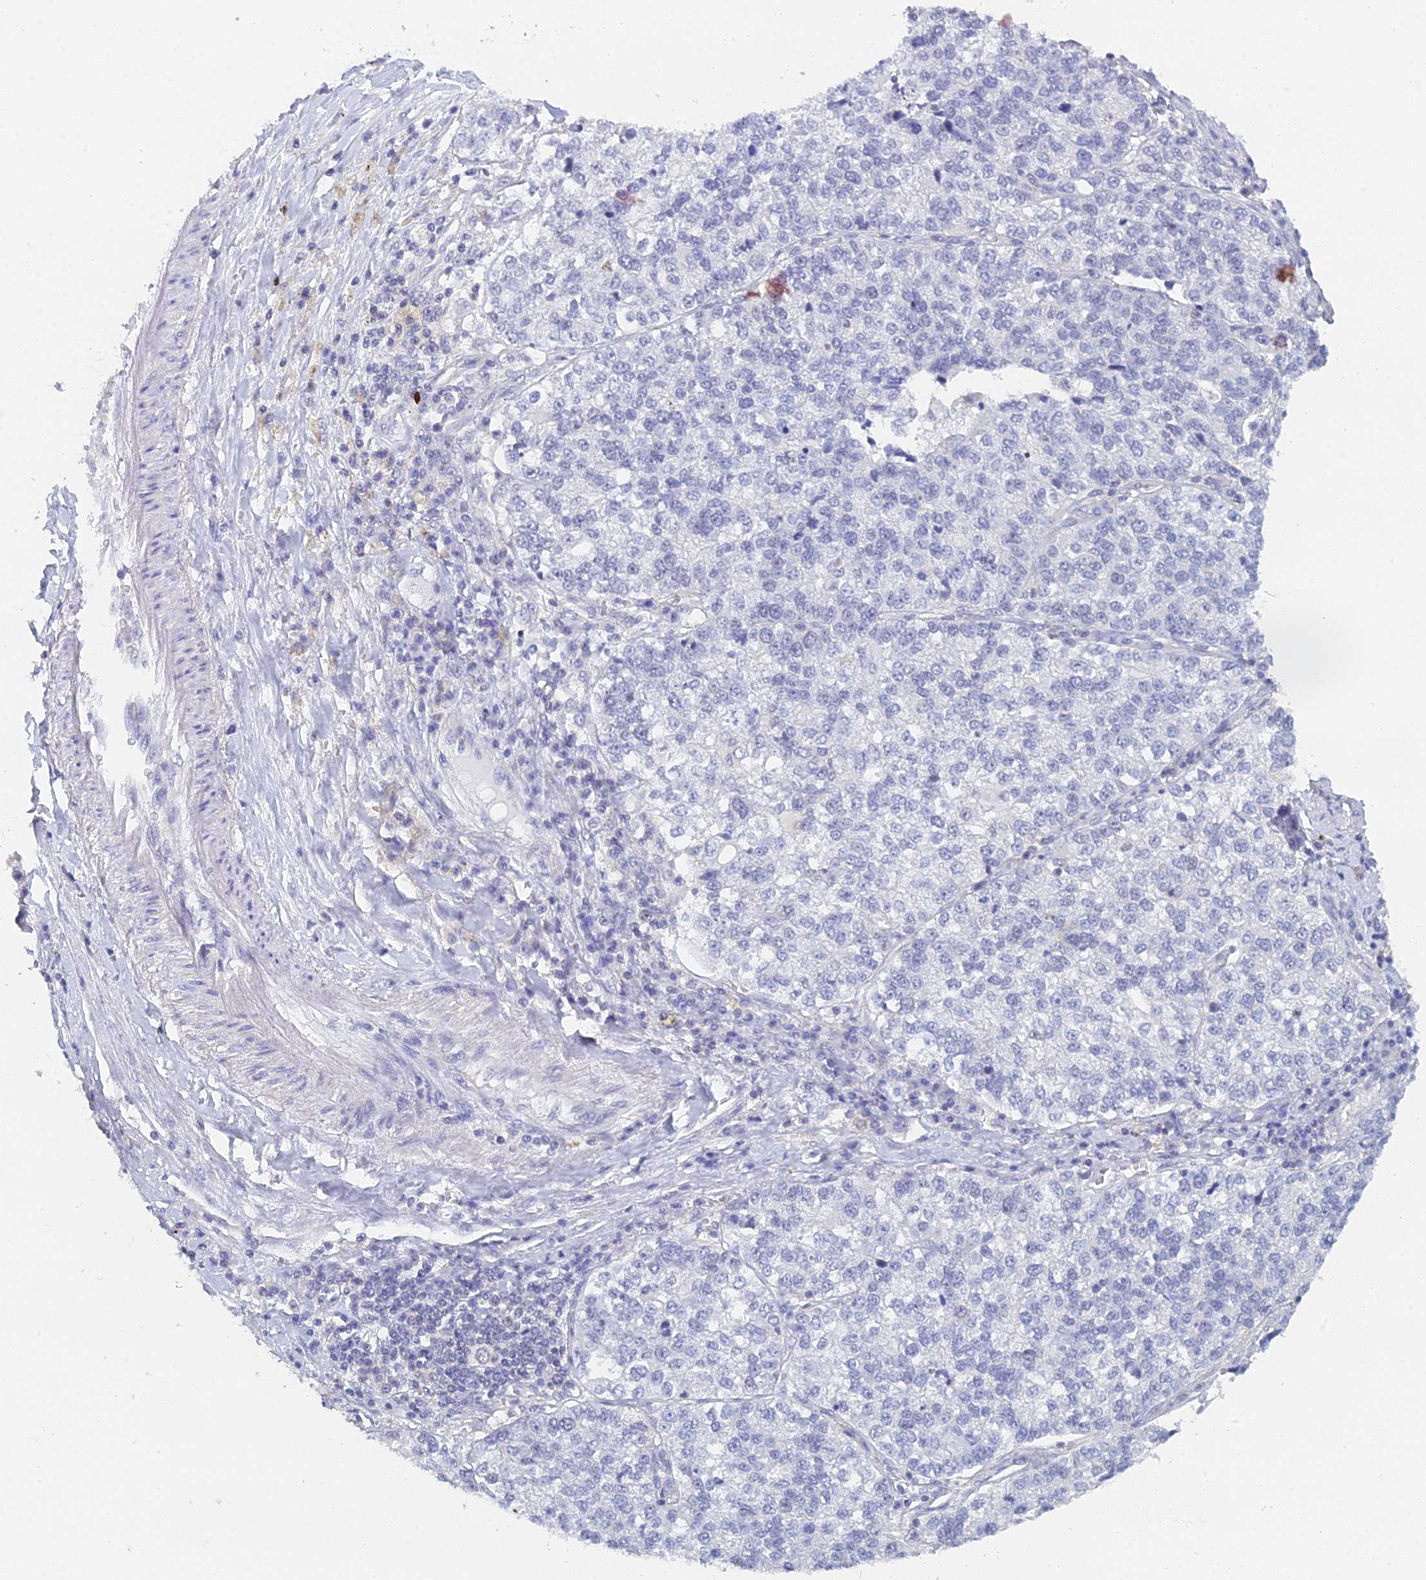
{"staining": {"intensity": "negative", "quantity": "none", "location": "none"}, "tissue": "lung cancer", "cell_type": "Tumor cells", "image_type": "cancer", "snomed": [{"axis": "morphology", "description": "Adenocarcinoma, NOS"}, {"axis": "topography", "description": "Lung"}], "caption": "IHC photomicrograph of human lung adenocarcinoma stained for a protein (brown), which shows no positivity in tumor cells. Brightfield microscopy of immunohistochemistry (IHC) stained with DAB (3,3'-diaminobenzidine) (brown) and hematoxylin (blue), captured at high magnification.", "gene": "MCM2", "patient": {"sex": "male", "age": 49}}